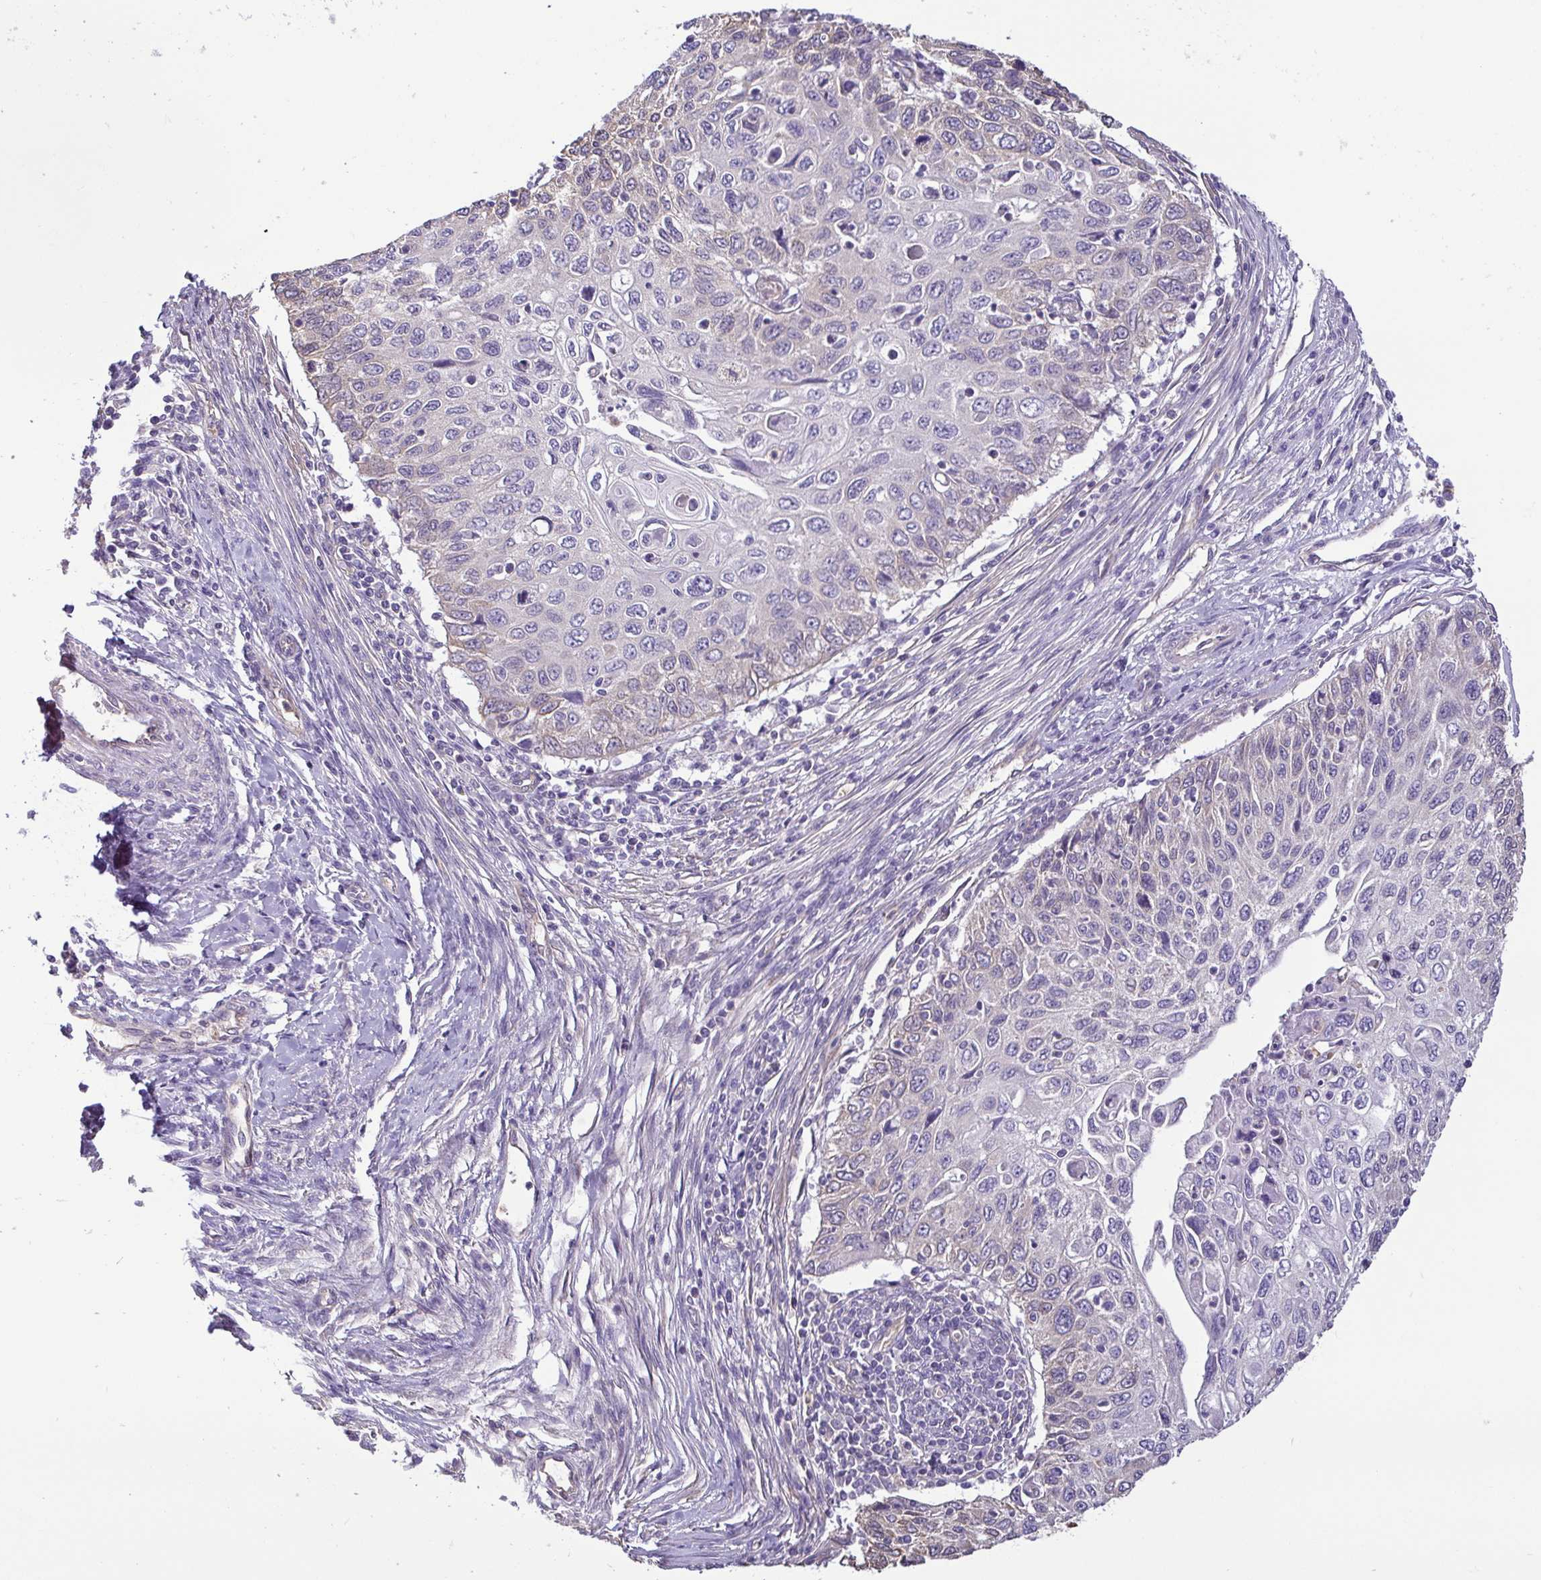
{"staining": {"intensity": "negative", "quantity": "none", "location": "none"}, "tissue": "cervical cancer", "cell_type": "Tumor cells", "image_type": "cancer", "snomed": [{"axis": "morphology", "description": "Squamous cell carcinoma, NOS"}, {"axis": "topography", "description": "Cervix"}], "caption": "Protein analysis of cervical squamous cell carcinoma demonstrates no significant staining in tumor cells.", "gene": "MYL10", "patient": {"sex": "female", "age": 70}}